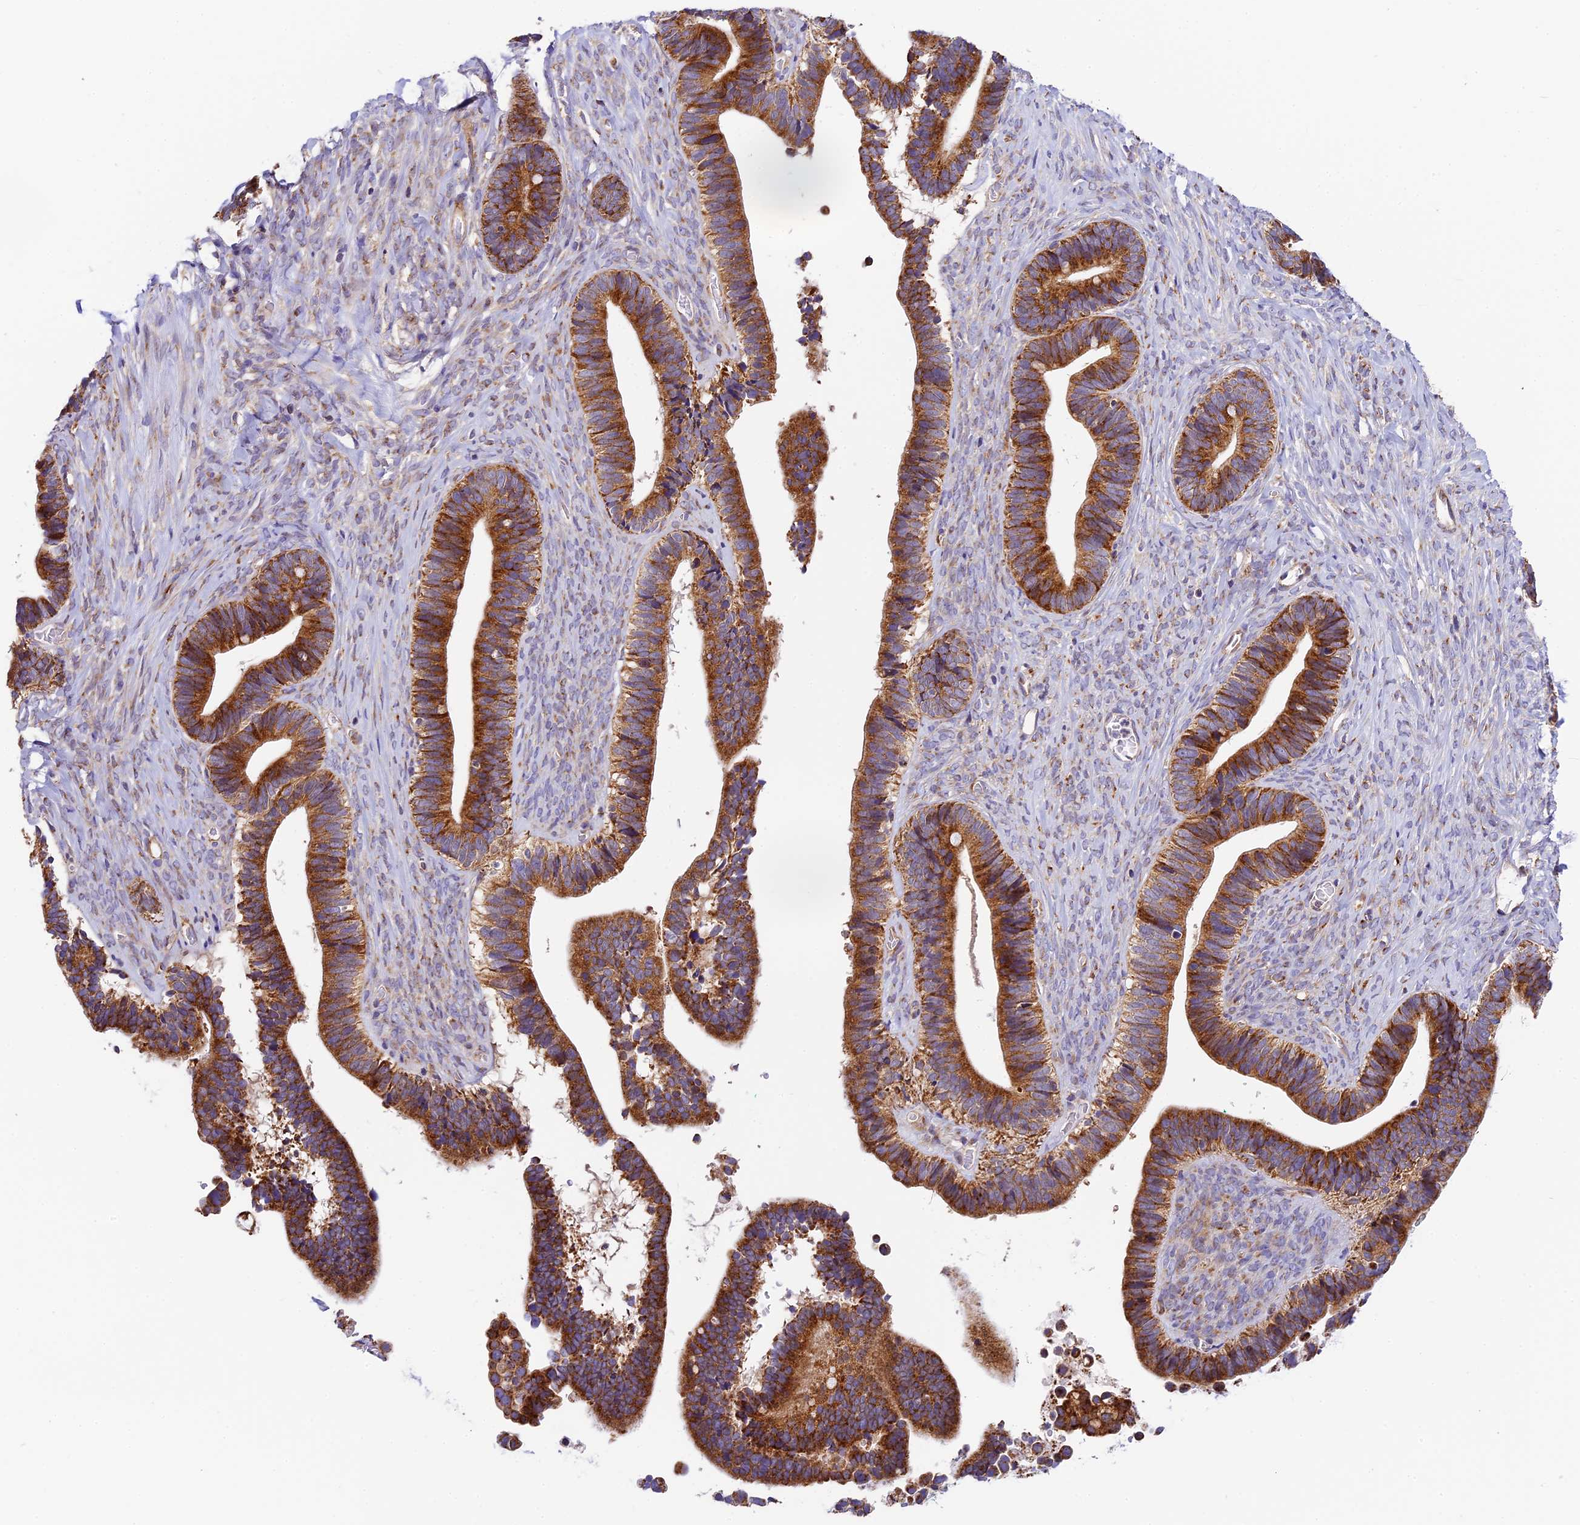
{"staining": {"intensity": "strong", "quantity": ">75%", "location": "cytoplasmic/membranous"}, "tissue": "ovarian cancer", "cell_type": "Tumor cells", "image_type": "cancer", "snomed": [{"axis": "morphology", "description": "Cystadenocarcinoma, serous, NOS"}, {"axis": "topography", "description": "Ovary"}], "caption": "Immunohistochemical staining of ovarian cancer displays high levels of strong cytoplasmic/membranous staining in about >75% of tumor cells.", "gene": "MRAS", "patient": {"sex": "female", "age": 56}}